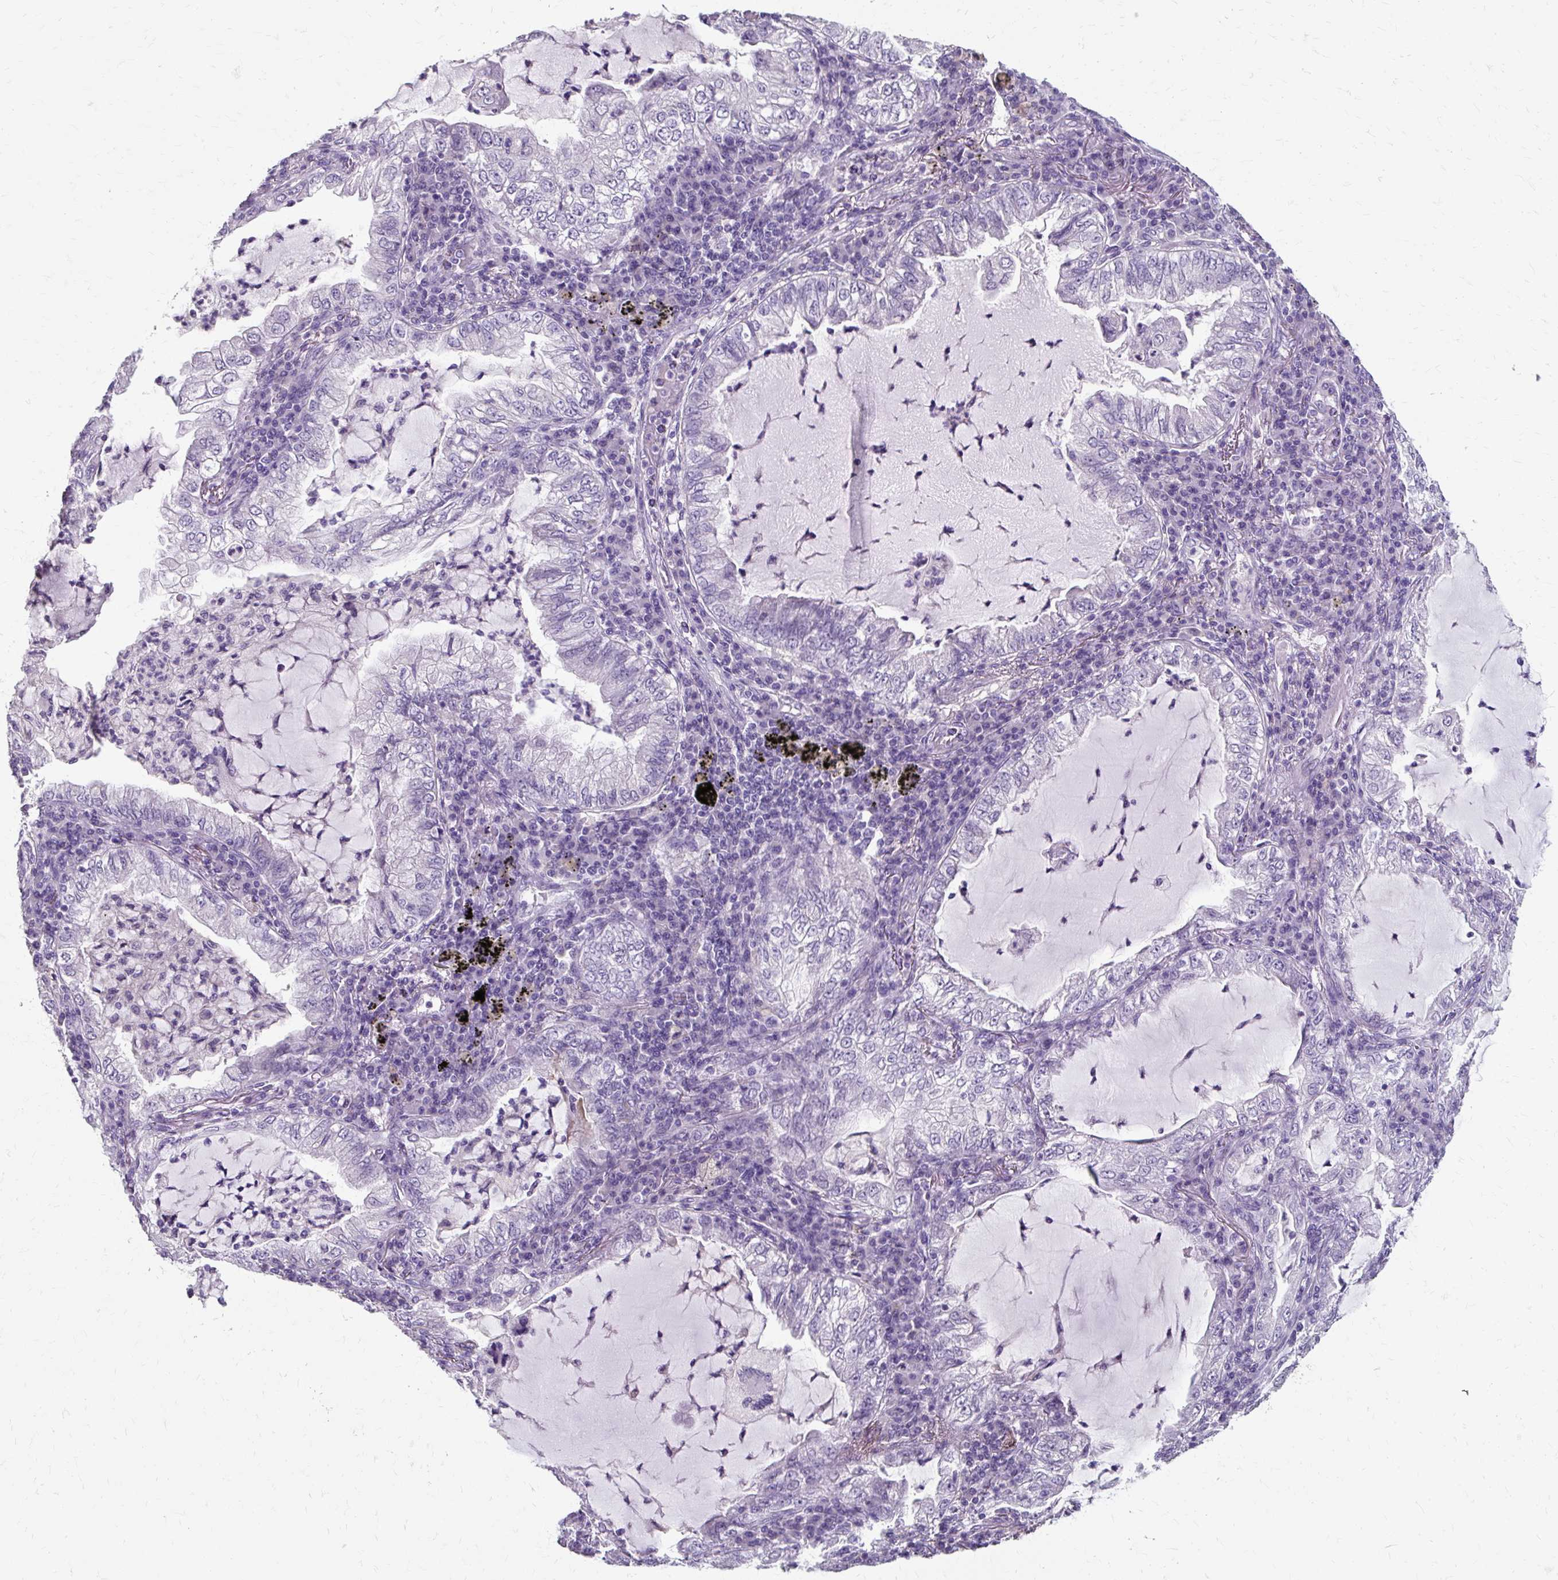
{"staining": {"intensity": "negative", "quantity": "none", "location": "none"}, "tissue": "lung cancer", "cell_type": "Tumor cells", "image_type": "cancer", "snomed": [{"axis": "morphology", "description": "Adenocarcinoma, NOS"}, {"axis": "topography", "description": "Lung"}], "caption": "Histopathology image shows no significant protein staining in tumor cells of lung cancer.", "gene": "KLHL24", "patient": {"sex": "female", "age": 73}}